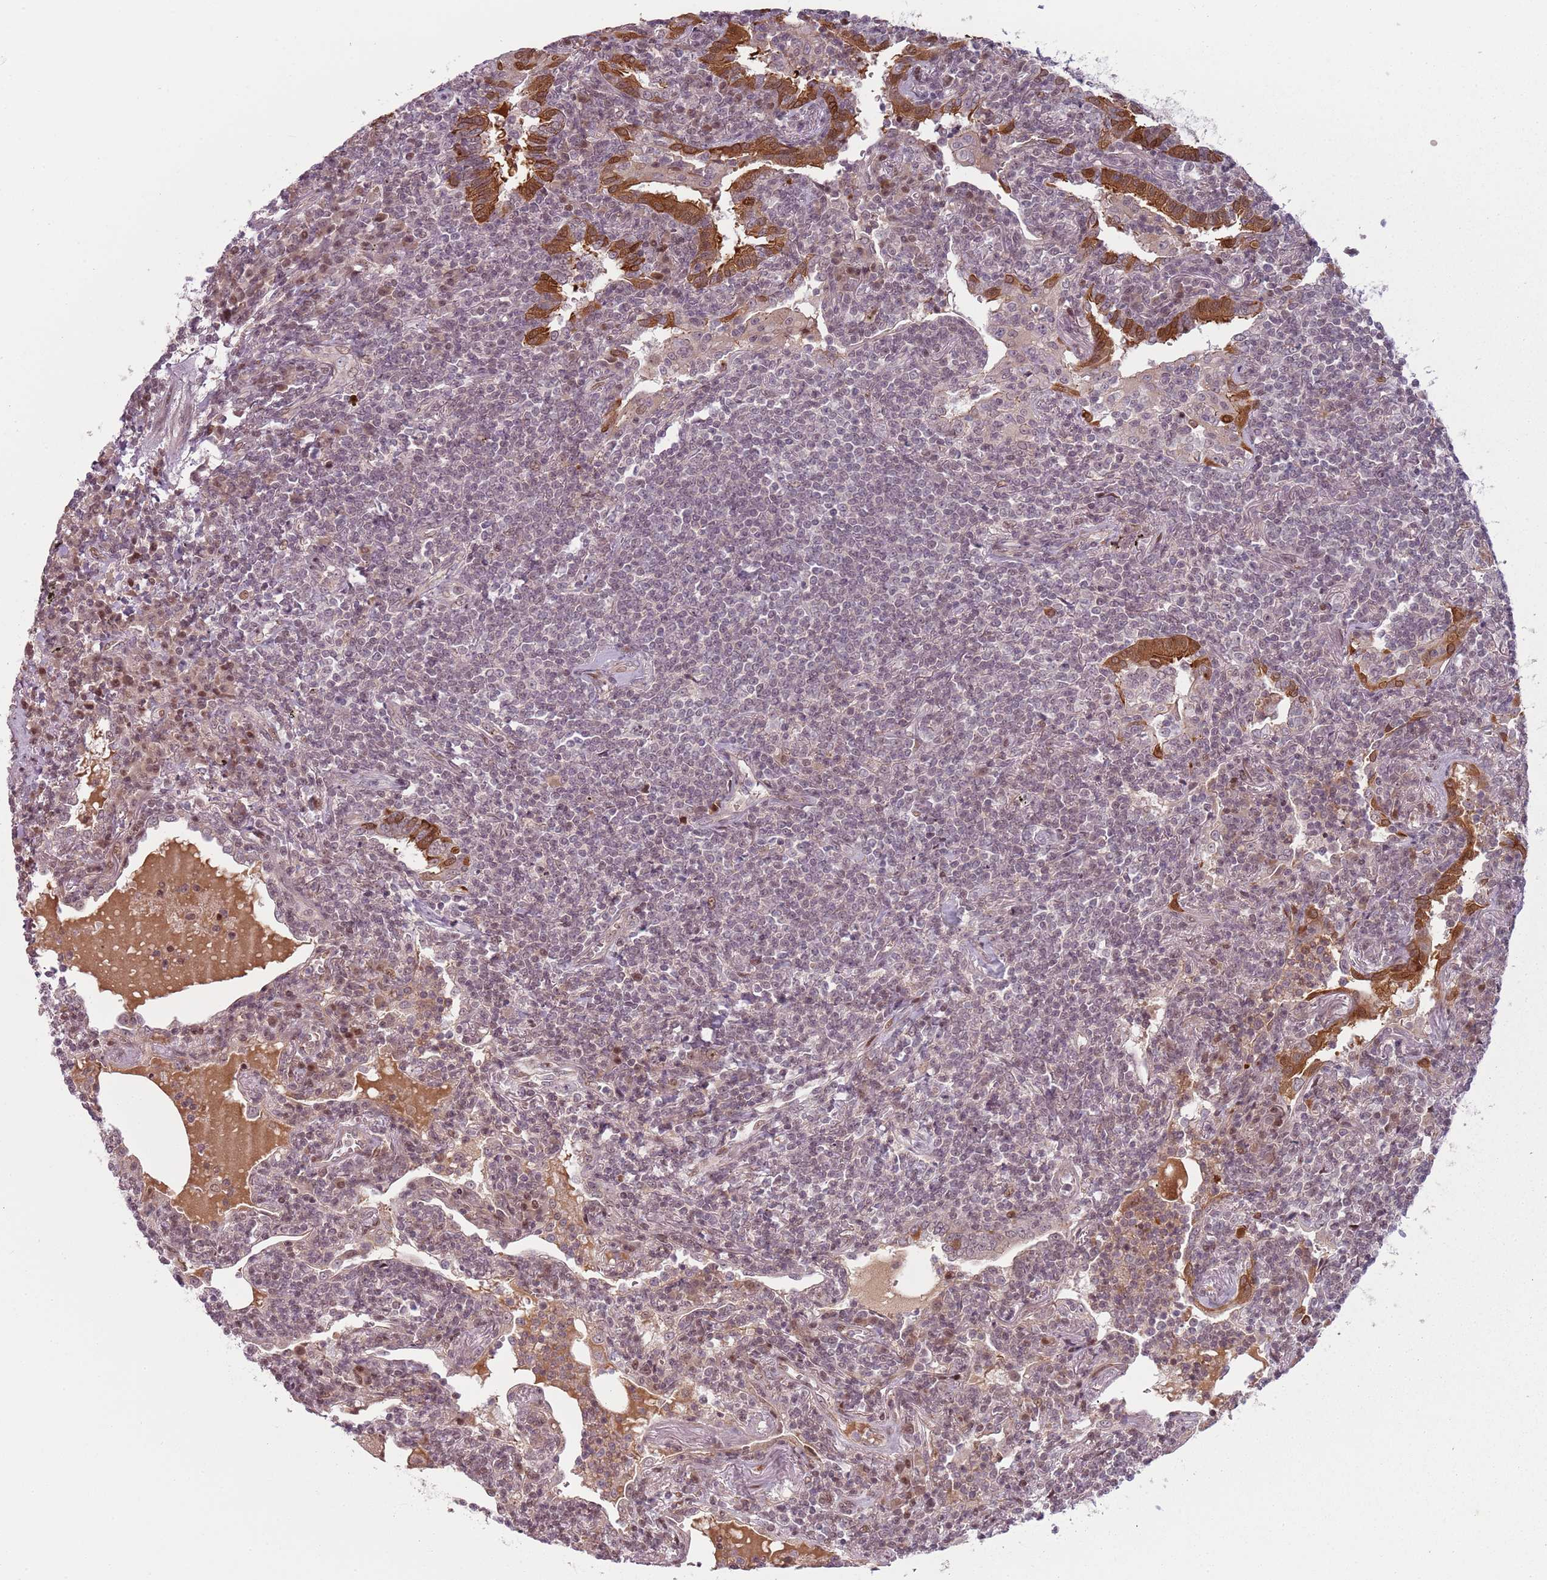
{"staining": {"intensity": "weak", "quantity": "25%-75%", "location": "nuclear"}, "tissue": "lymphoma", "cell_type": "Tumor cells", "image_type": "cancer", "snomed": [{"axis": "morphology", "description": "Malignant lymphoma, non-Hodgkin's type, Low grade"}, {"axis": "topography", "description": "Lung"}], "caption": "Low-grade malignant lymphoma, non-Hodgkin's type stained for a protein displays weak nuclear positivity in tumor cells. Nuclei are stained in blue.", "gene": "ADGRG1", "patient": {"sex": "female", "age": 71}}